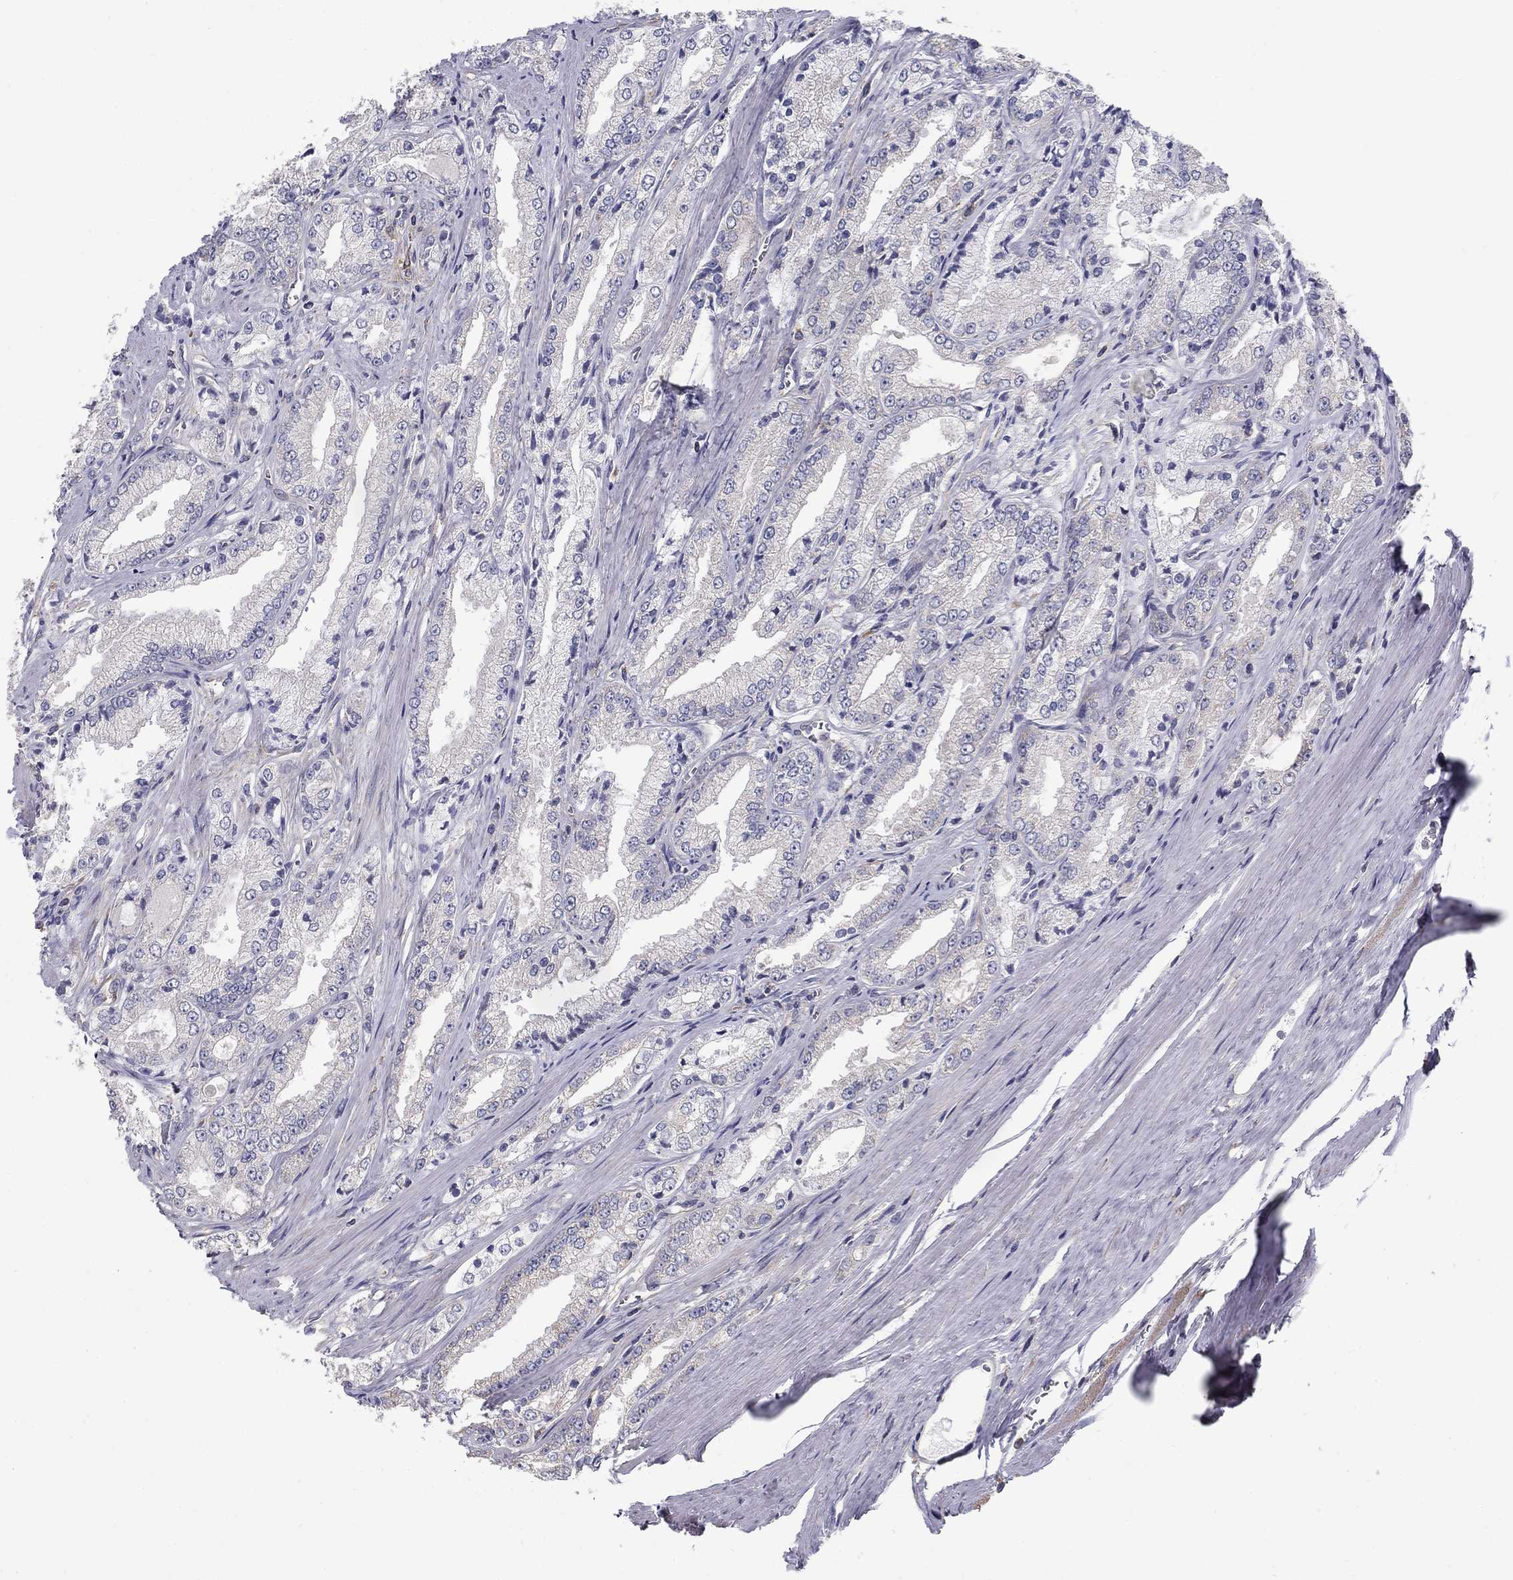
{"staining": {"intensity": "negative", "quantity": "none", "location": "none"}, "tissue": "prostate cancer", "cell_type": "Tumor cells", "image_type": "cancer", "snomed": [{"axis": "morphology", "description": "Adenocarcinoma, NOS"}, {"axis": "morphology", "description": "Adenocarcinoma, High grade"}, {"axis": "topography", "description": "Prostate"}], "caption": "High magnification brightfield microscopy of adenocarcinoma (prostate) stained with DAB (3,3'-diaminobenzidine) (brown) and counterstained with hematoxylin (blue): tumor cells show no significant expression. Nuclei are stained in blue.", "gene": "NME5", "patient": {"sex": "male", "age": 70}}